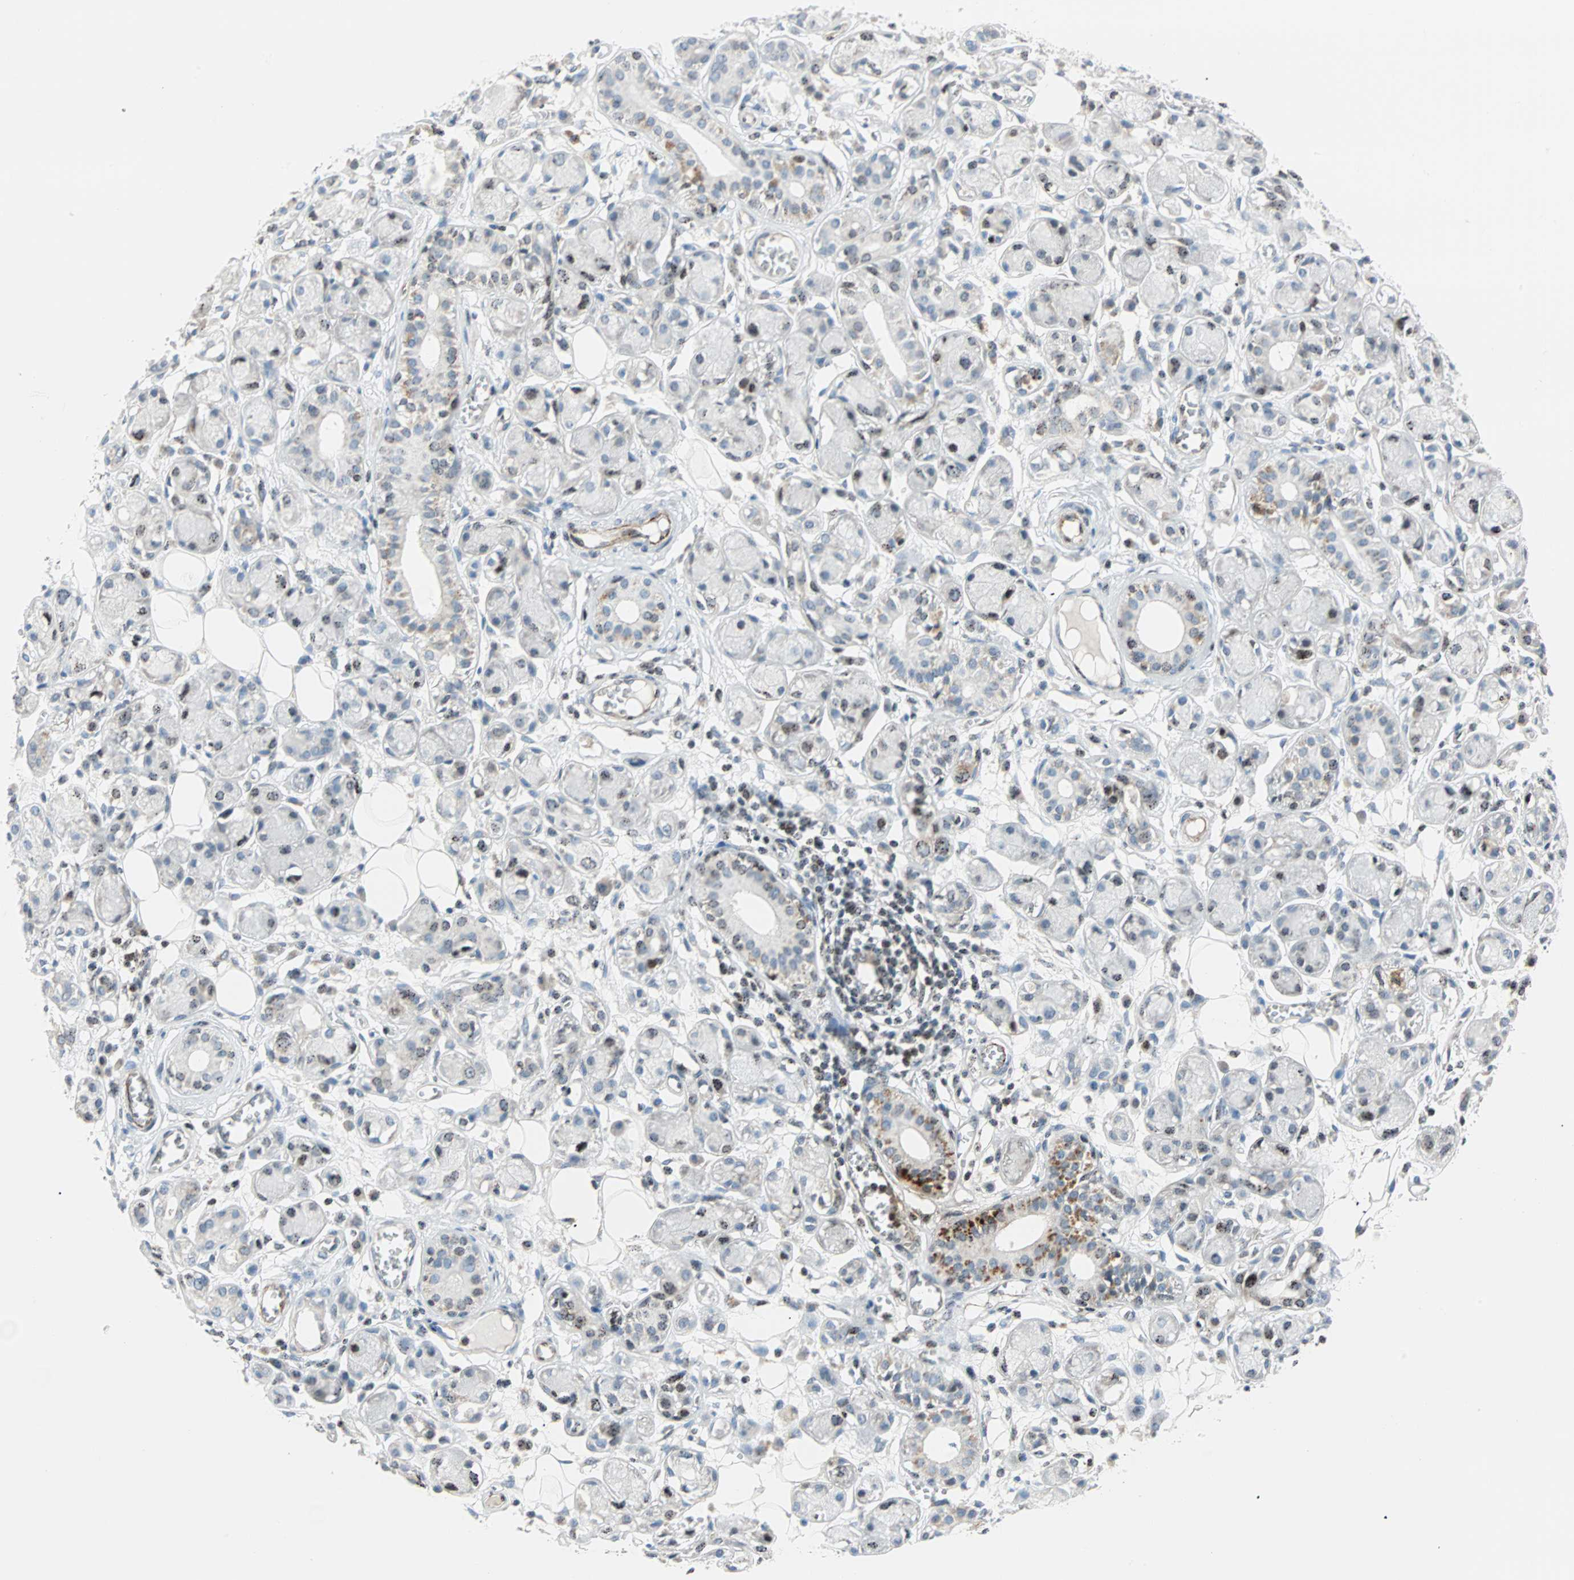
{"staining": {"intensity": "negative", "quantity": "none", "location": "none"}, "tissue": "adipose tissue", "cell_type": "Adipocytes", "image_type": "normal", "snomed": [{"axis": "morphology", "description": "Normal tissue, NOS"}, {"axis": "morphology", "description": "Inflammation, NOS"}, {"axis": "topography", "description": "Vascular tissue"}, {"axis": "topography", "description": "Salivary gland"}], "caption": "This is a image of immunohistochemistry staining of normal adipose tissue, which shows no positivity in adipocytes. (Stains: DAB (3,3'-diaminobenzidine) IHC with hematoxylin counter stain, Microscopy: brightfield microscopy at high magnification).", "gene": "CENPA", "patient": {"sex": "female", "age": 75}}